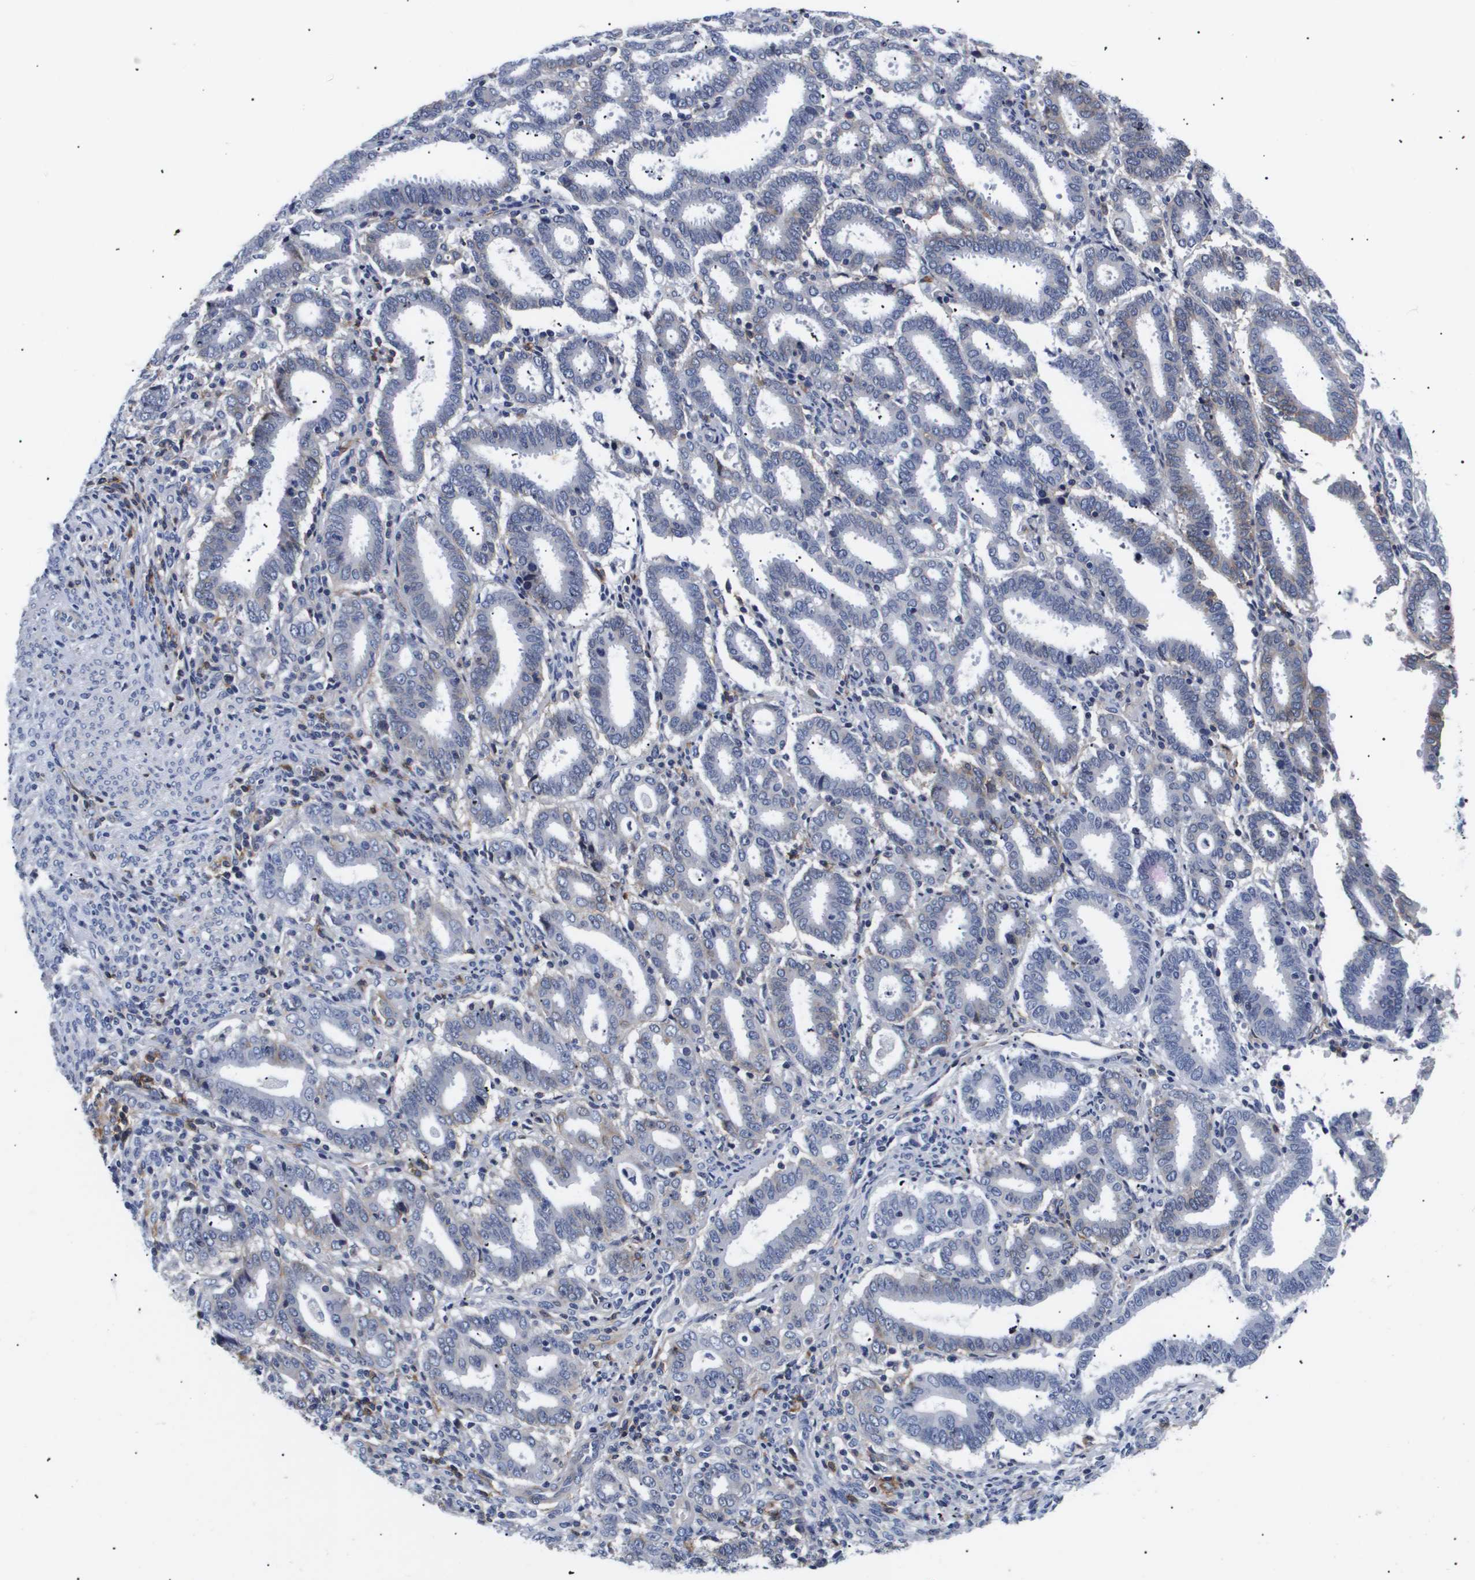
{"staining": {"intensity": "negative", "quantity": "none", "location": "none"}, "tissue": "endometrial cancer", "cell_type": "Tumor cells", "image_type": "cancer", "snomed": [{"axis": "morphology", "description": "Adenocarcinoma, NOS"}, {"axis": "topography", "description": "Uterus"}], "caption": "IHC image of endometrial adenocarcinoma stained for a protein (brown), which exhibits no positivity in tumor cells.", "gene": "SHD", "patient": {"sex": "female", "age": 83}}